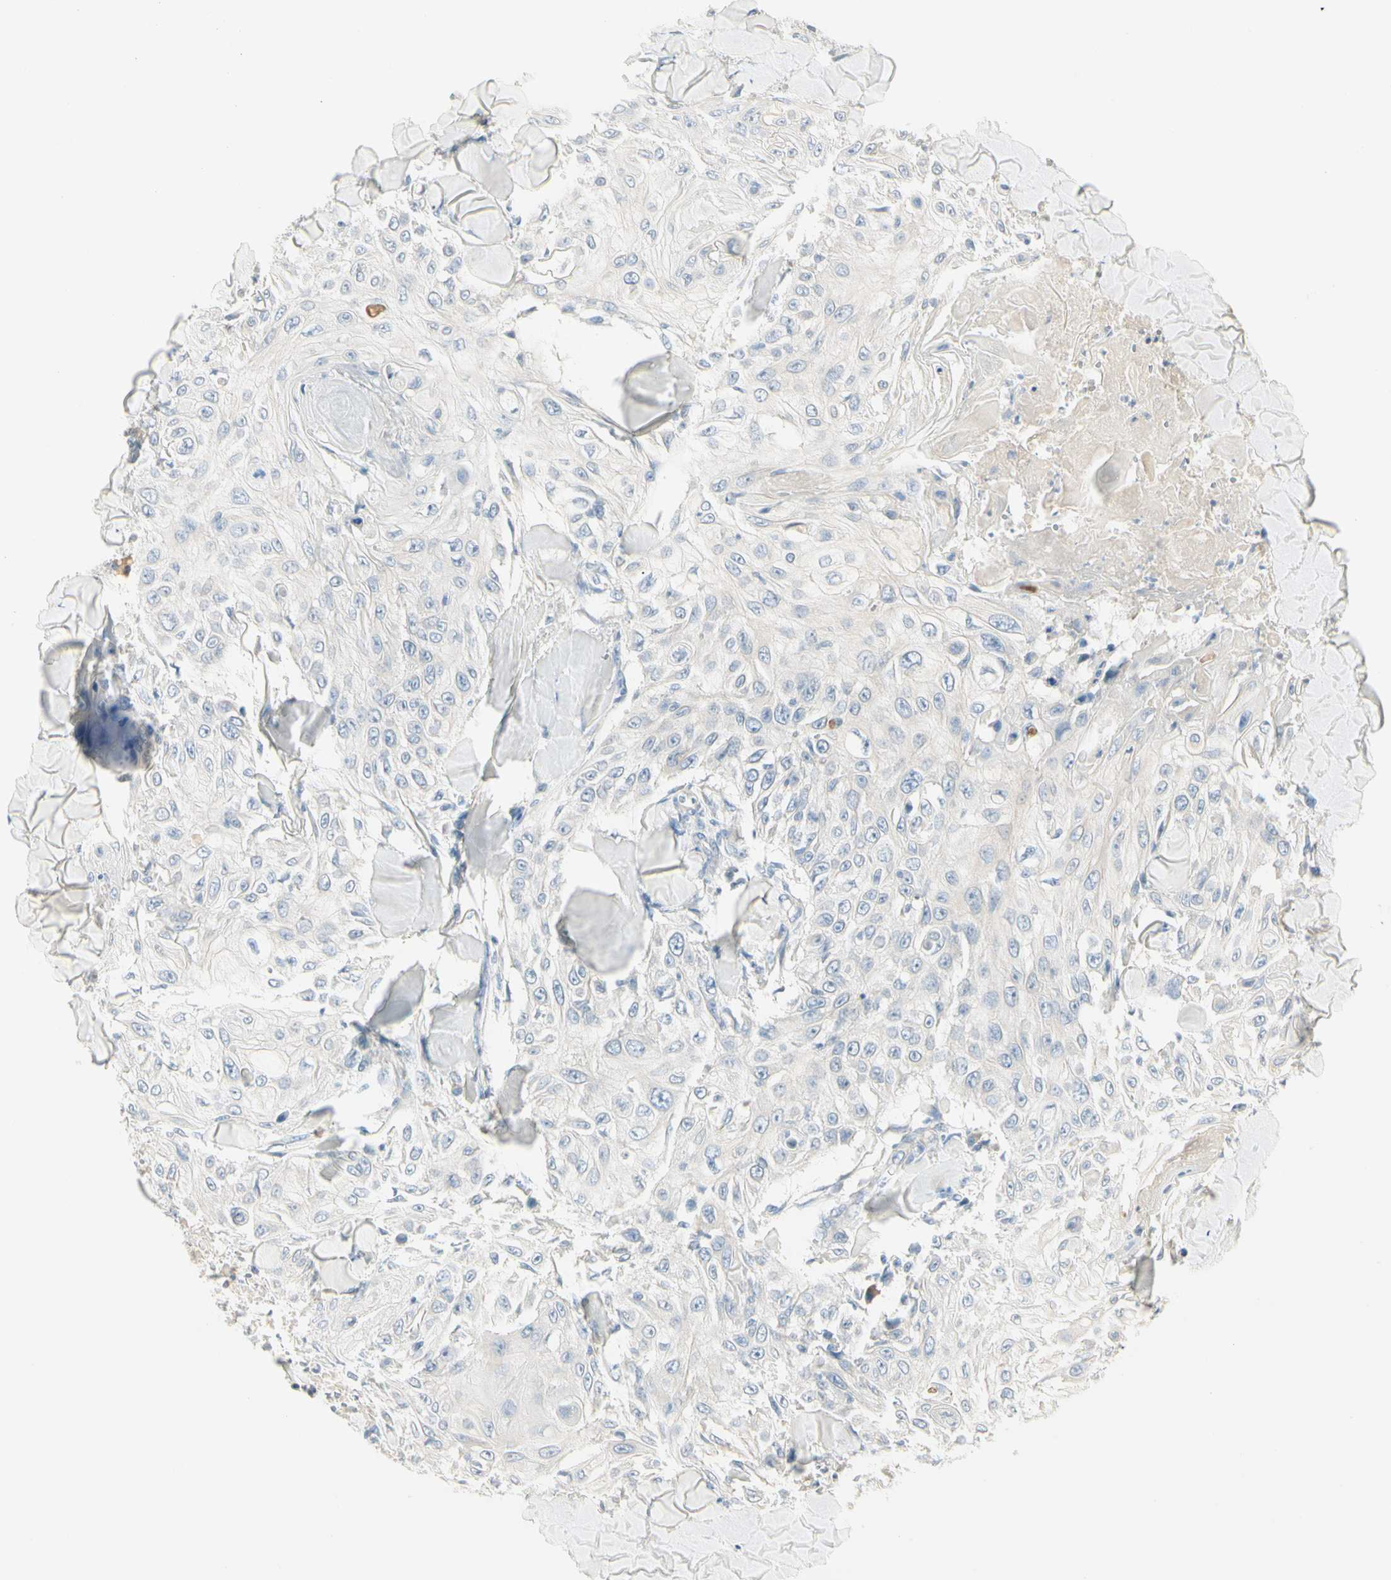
{"staining": {"intensity": "negative", "quantity": "none", "location": "none"}, "tissue": "skin cancer", "cell_type": "Tumor cells", "image_type": "cancer", "snomed": [{"axis": "morphology", "description": "Squamous cell carcinoma, NOS"}, {"axis": "topography", "description": "Skin"}], "caption": "The micrograph shows no staining of tumor cells in skin cancer. (Immunohistochemistry (ihc), brightfield microscopy, high magnification).", "gene": "ALDH18A1", "patient": {"sex": "male", "age": 86}}